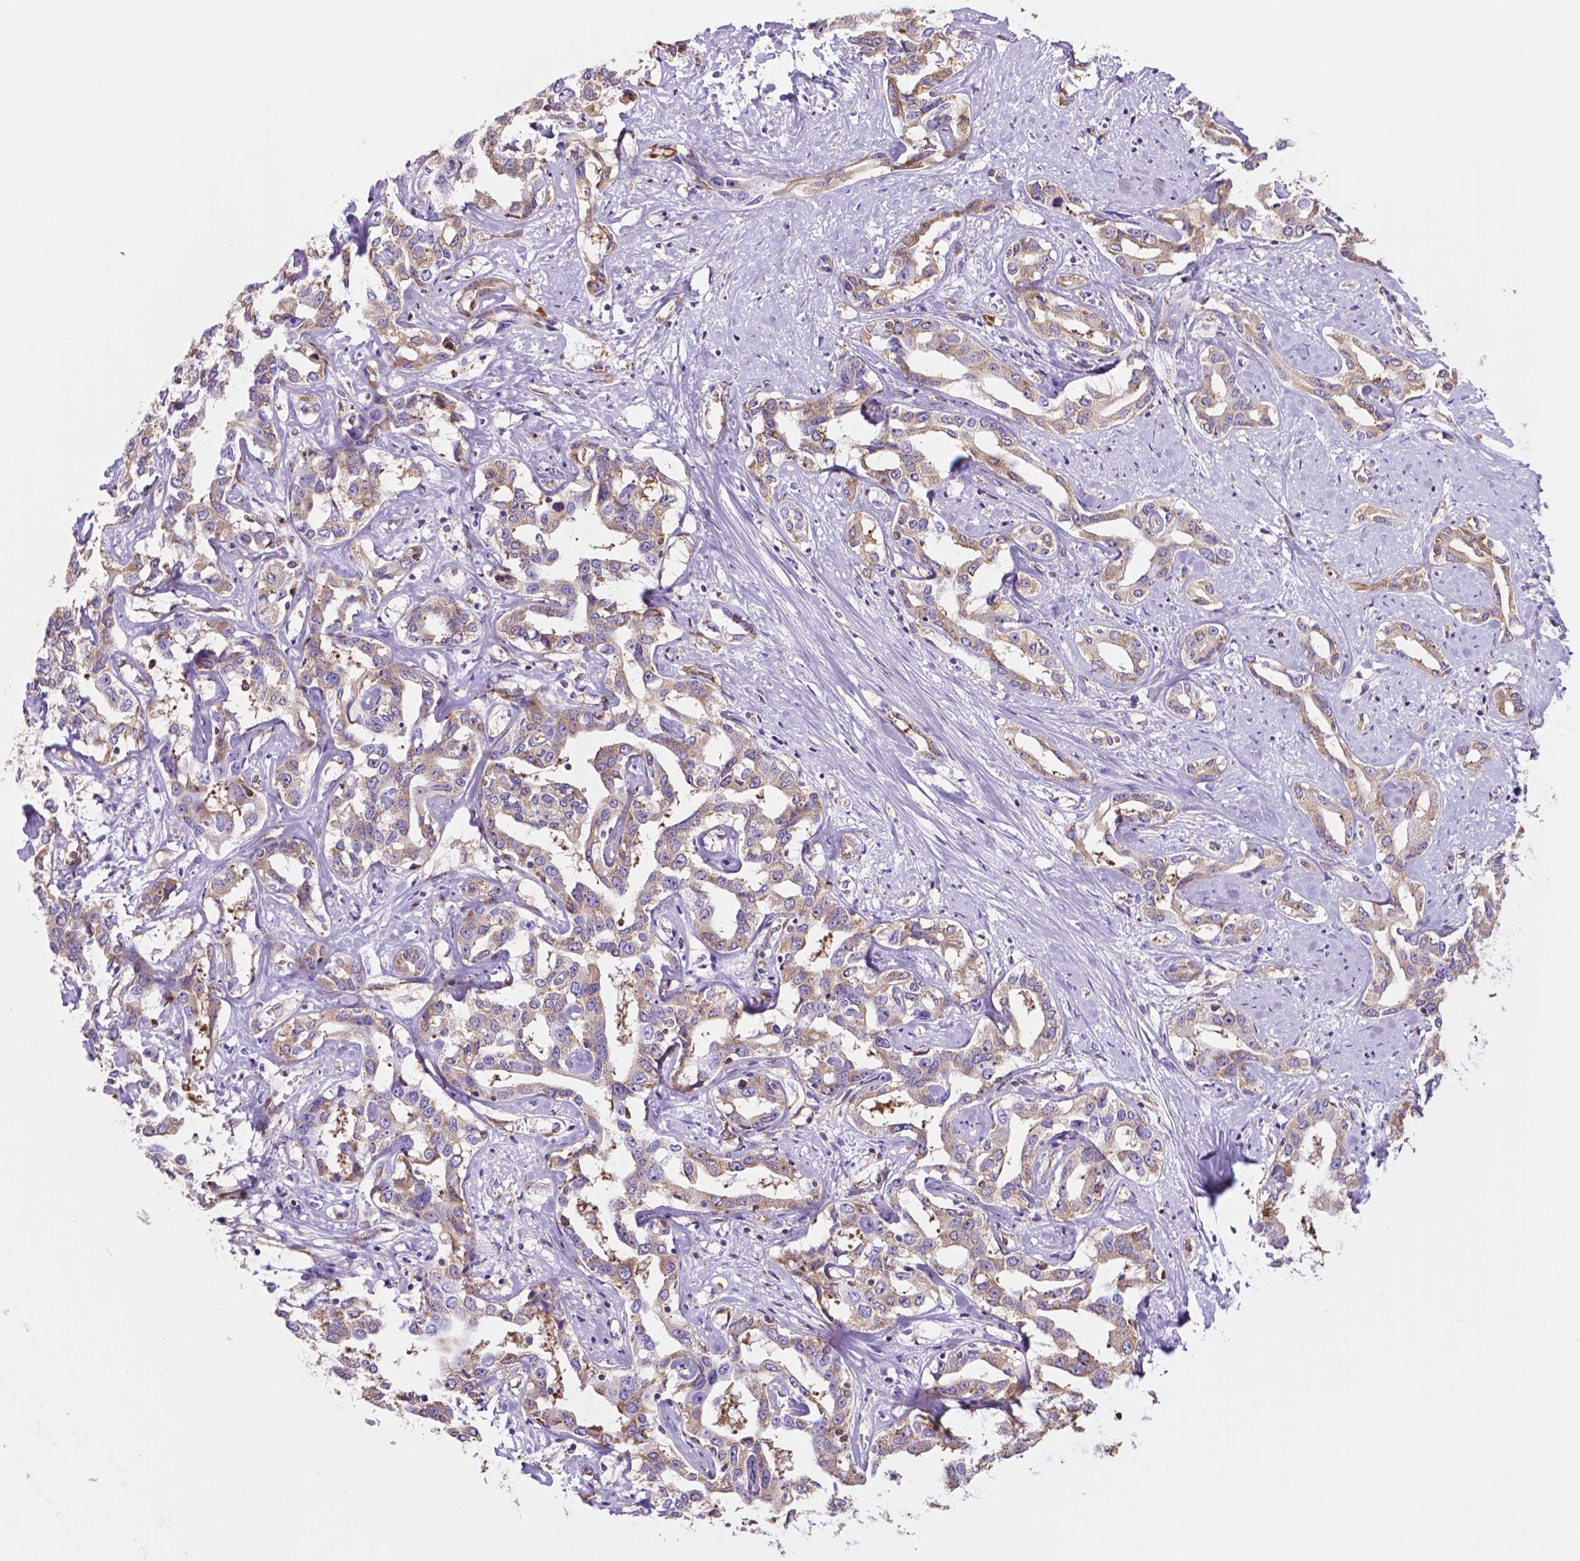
{"staining": {"intensity": "weak", "quantity": "25%-75%", "location": "cytoplasmic/membranous"}, "tissue": "liver cancer", "cell_type": "Tumor cells", "image_type": "cancer", "snomed": [{"axis": "morphology", "description": "Cholangiocarcinoma"}, {"axis": "topography", "description": "Liver"}], "caption": "IHC micrograph of neoplastic tissue: human cholangiocarcinoma (liver) stained using immunohistochemistry demonstrates low levels of weak protein expression localized specifically in the cytoplasmic/membranous of tumor cells, appearing as a cytoplasmic/membranous brown color.", "gene": "RPL29", "patient": {"sex": "male", "age": 59}}